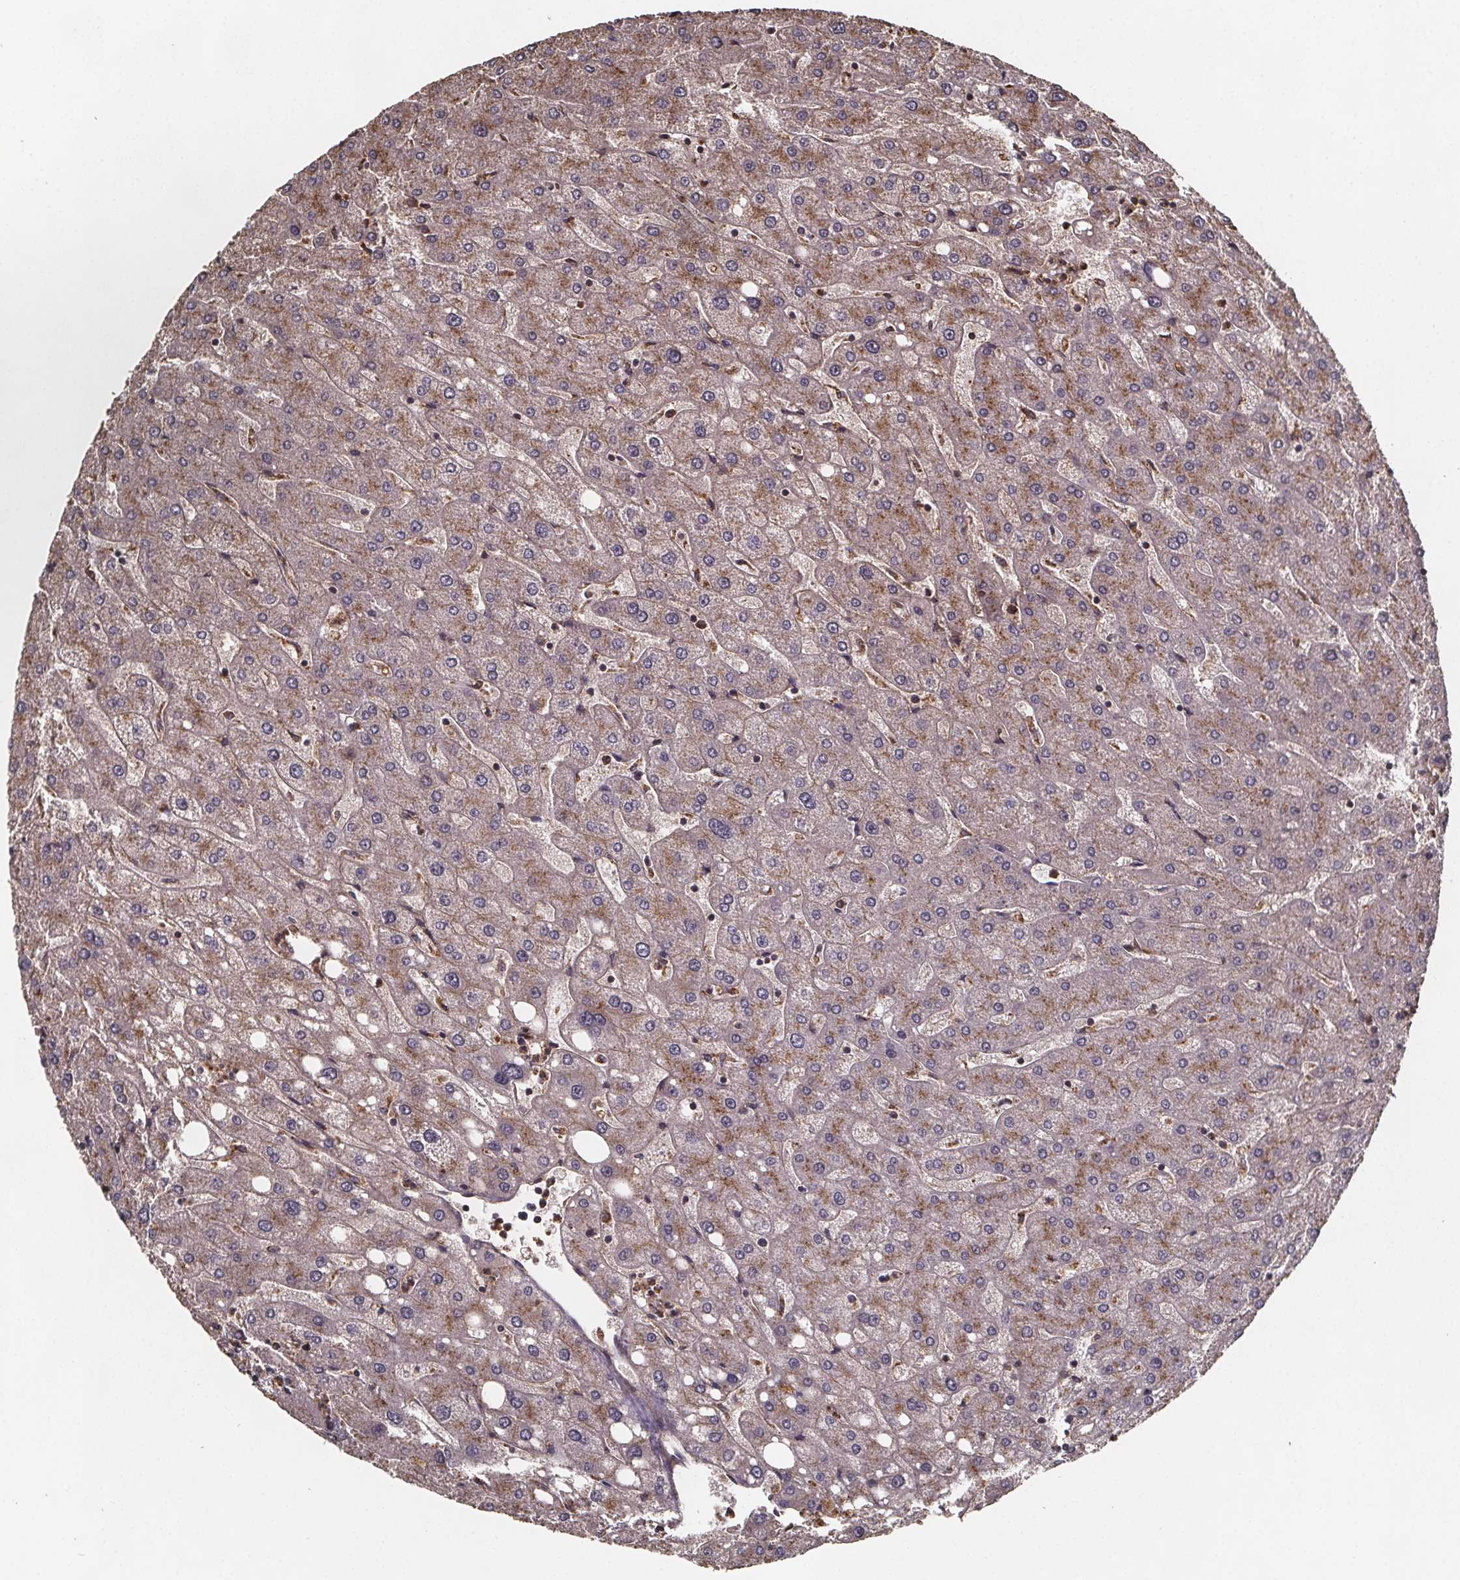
{"staining": {"intensity": "weak", "quantity": "<25%", "location": "cytoplasmic/membranous"}, "tissue": "liver", "cell_type": "Cholangiocytes", "image_type": "normal", "snomed": [{"axis": "morphology", "description": "Normal tissue, NOS"}, {"axis": "topography", "description": "Liver"}], "caption": "High magnification brightfield microscopy of normal liver stained with DAB (brown) and counterstained with hematoxylin (blue): cholangiocytes show no significant staining.", "gene": "ZNF879", "patient": {"sex": "male", "age": 67}}